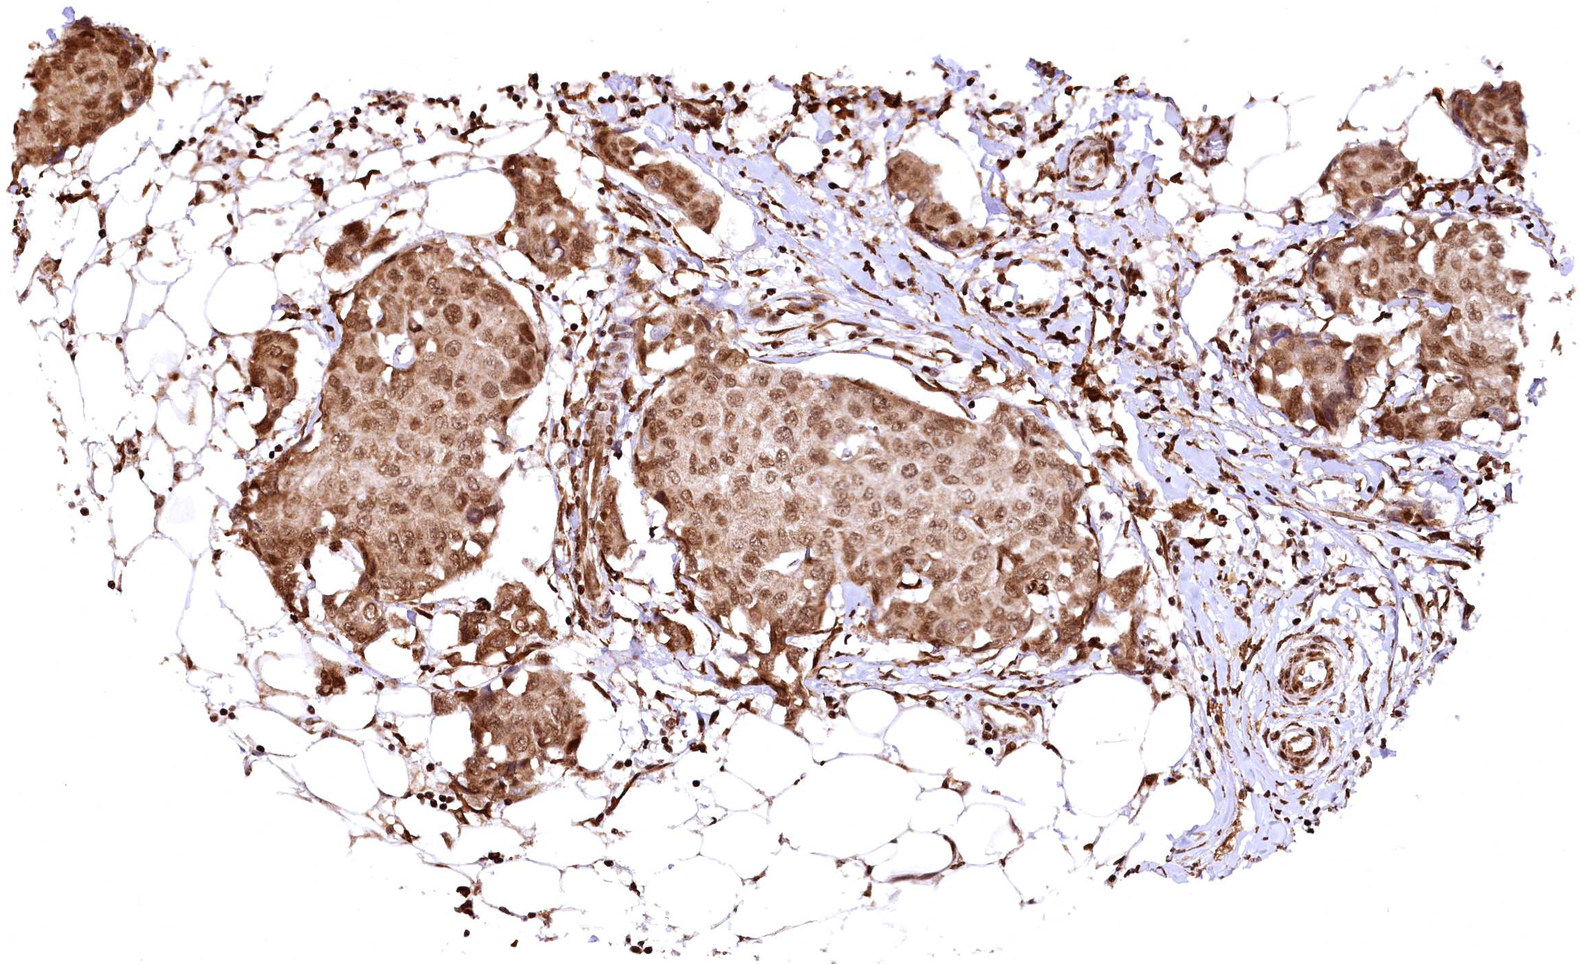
{"staining": {"intensity": "moderate", "quantity": ">75%", "location": "nuclear"}, "tissue": "breast cancer", "cell_type": "Tumor cells", "image_type": "cancer", "snomed": [{"axis": "morphology", "description": "Duct carcinoma"}, {"axis": "topography", "description": "Breast"}], "caption": "DAB (3,3'-diaminobenzidine) immunohistochemical staining of breast invasive ductal carcinoma shows moderate nuclear protein staining in about >75% of tumor cells.", "gene": "PDS5B", "patient": {"sex": "female", "age": 80}}